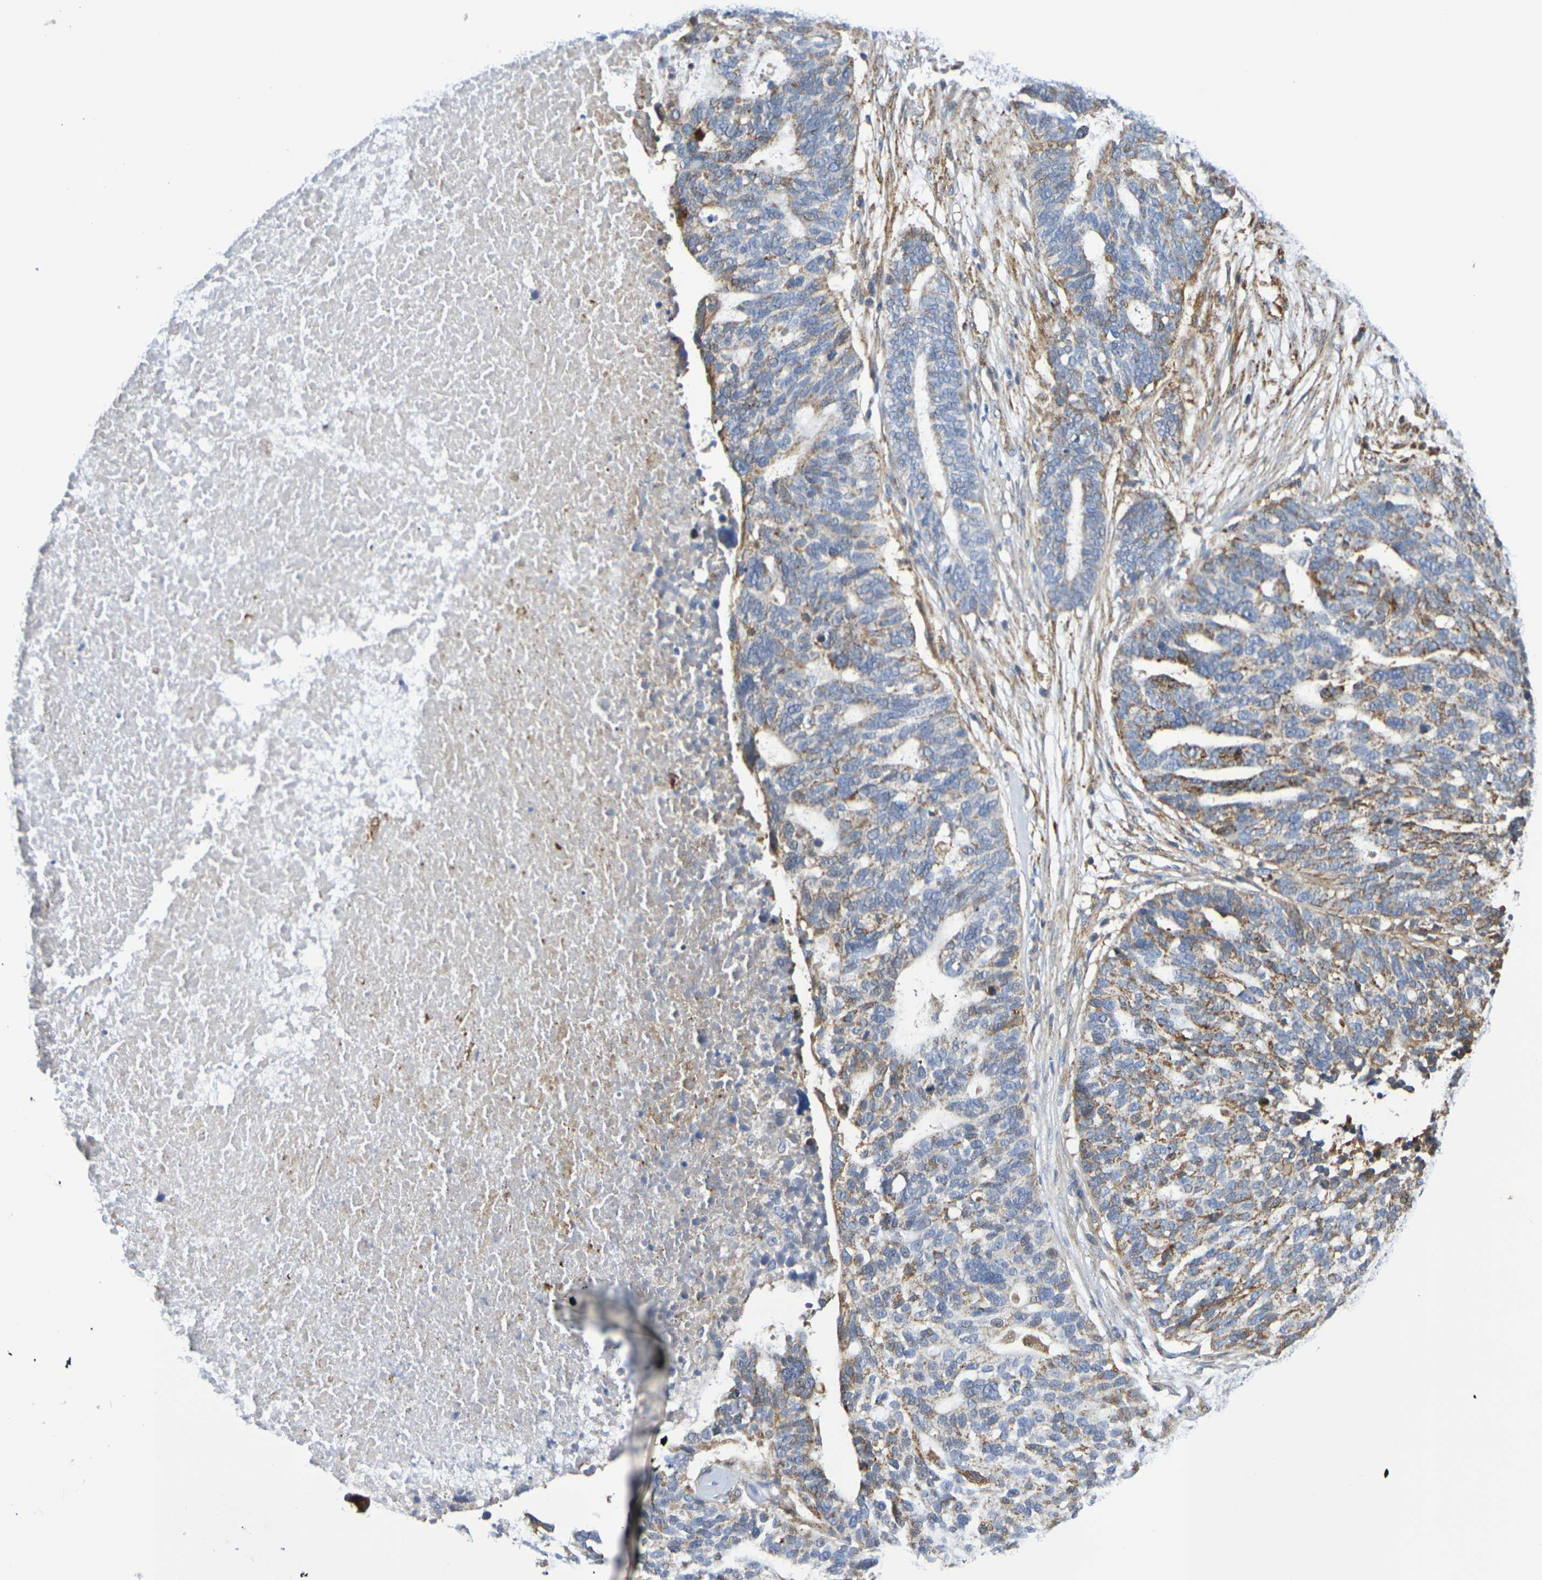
{"staining": {"intensity": "moderate", "quantity": "25%-75%", "location": "cytoplasmic/membranous"}, "tissue": "ovarian cancer", "cell_type": "Tumor cells", "image_type": "cancer", "snomed": [{"axis": "morphology", "description": "Cystadenocarcinoma, serous, NOS"}, {"axis": "topography", "description": "Ovary"}], "caption": "Human ovarian cancer (serous cystadenocarcinoma) stained with a brown dye displays moderate cytoplasmic/membranous positive staining in about 25%-75% of tumor cells.", "gene": "SDC4", "patient": {"sex": "female", "age": 59}}